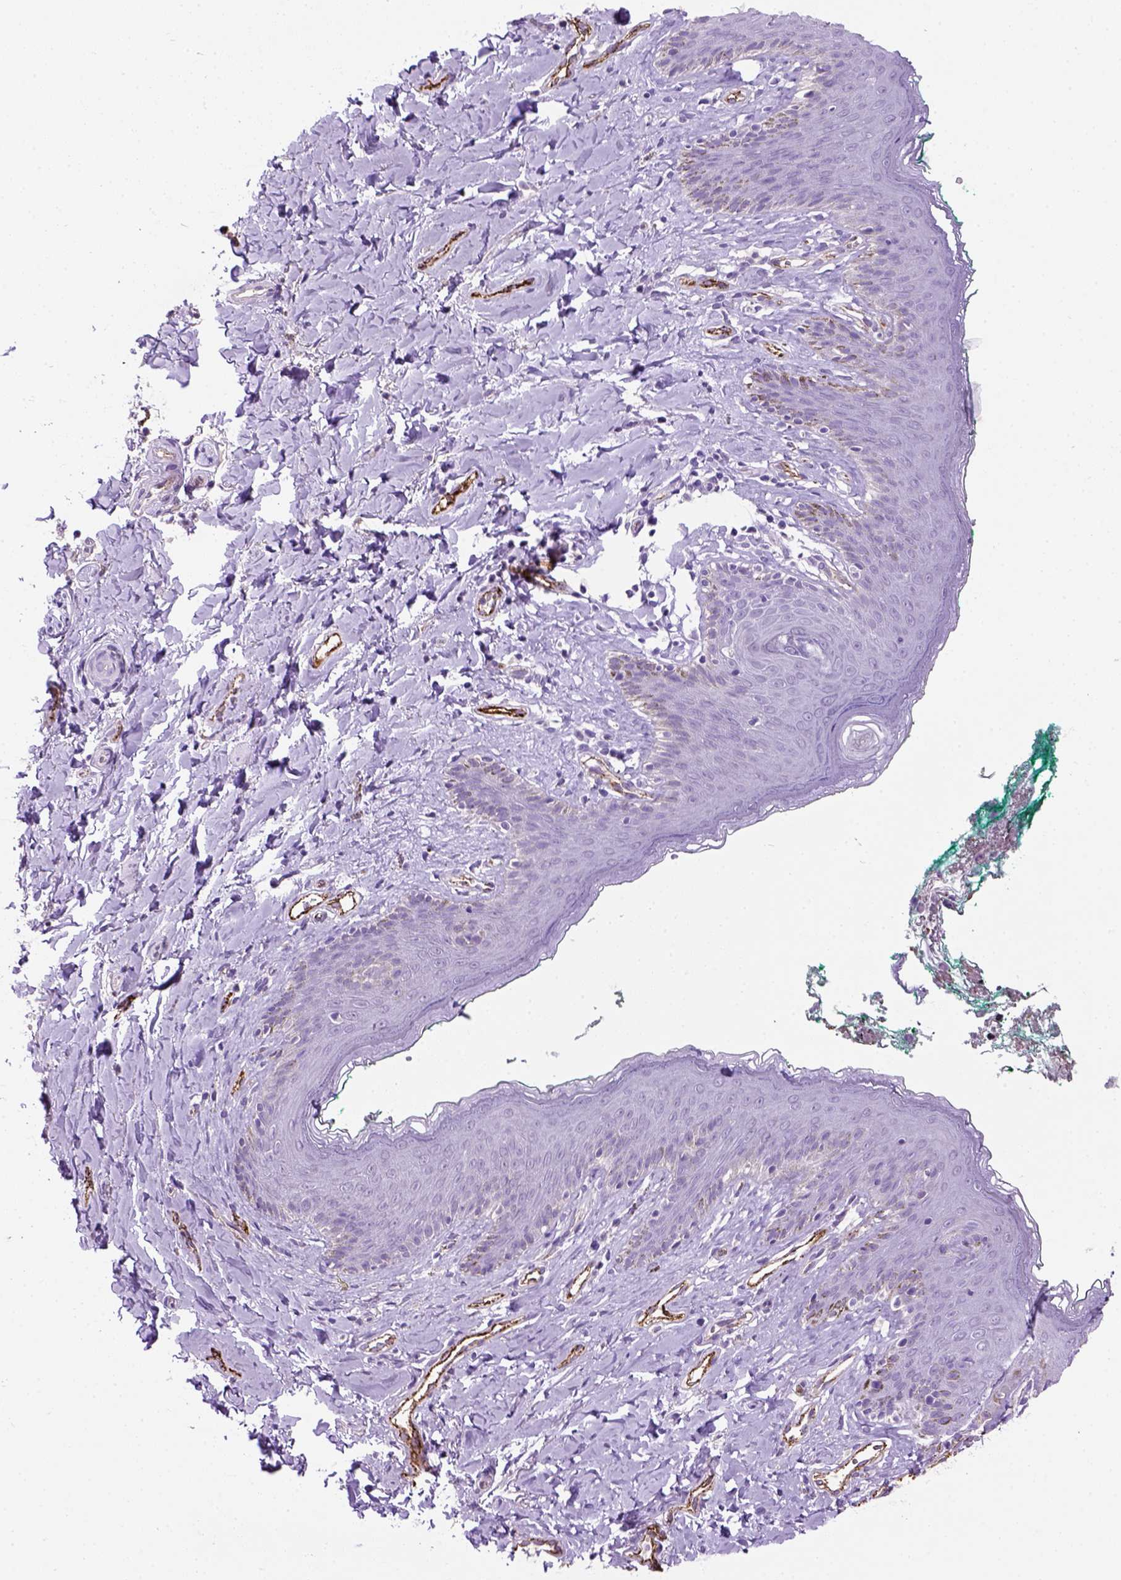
{"staining": {"intensity": "negative", "quantity": "none", "location": "none"}, "tissue": "skin", "cell_type": "Epidermal cells", "image_type": "normal", "snomed": [{"axis": "morphology", "description": "Normal tissue, NOS"}, {"axis": "topography", "description": "Vulva"}], "caption": "Immunohistochemistry (IHC) of benign human skin exhibits no expression in epidermal cells.", "gene": "VWF", "patient": {"sex": "female", "age": 66}}